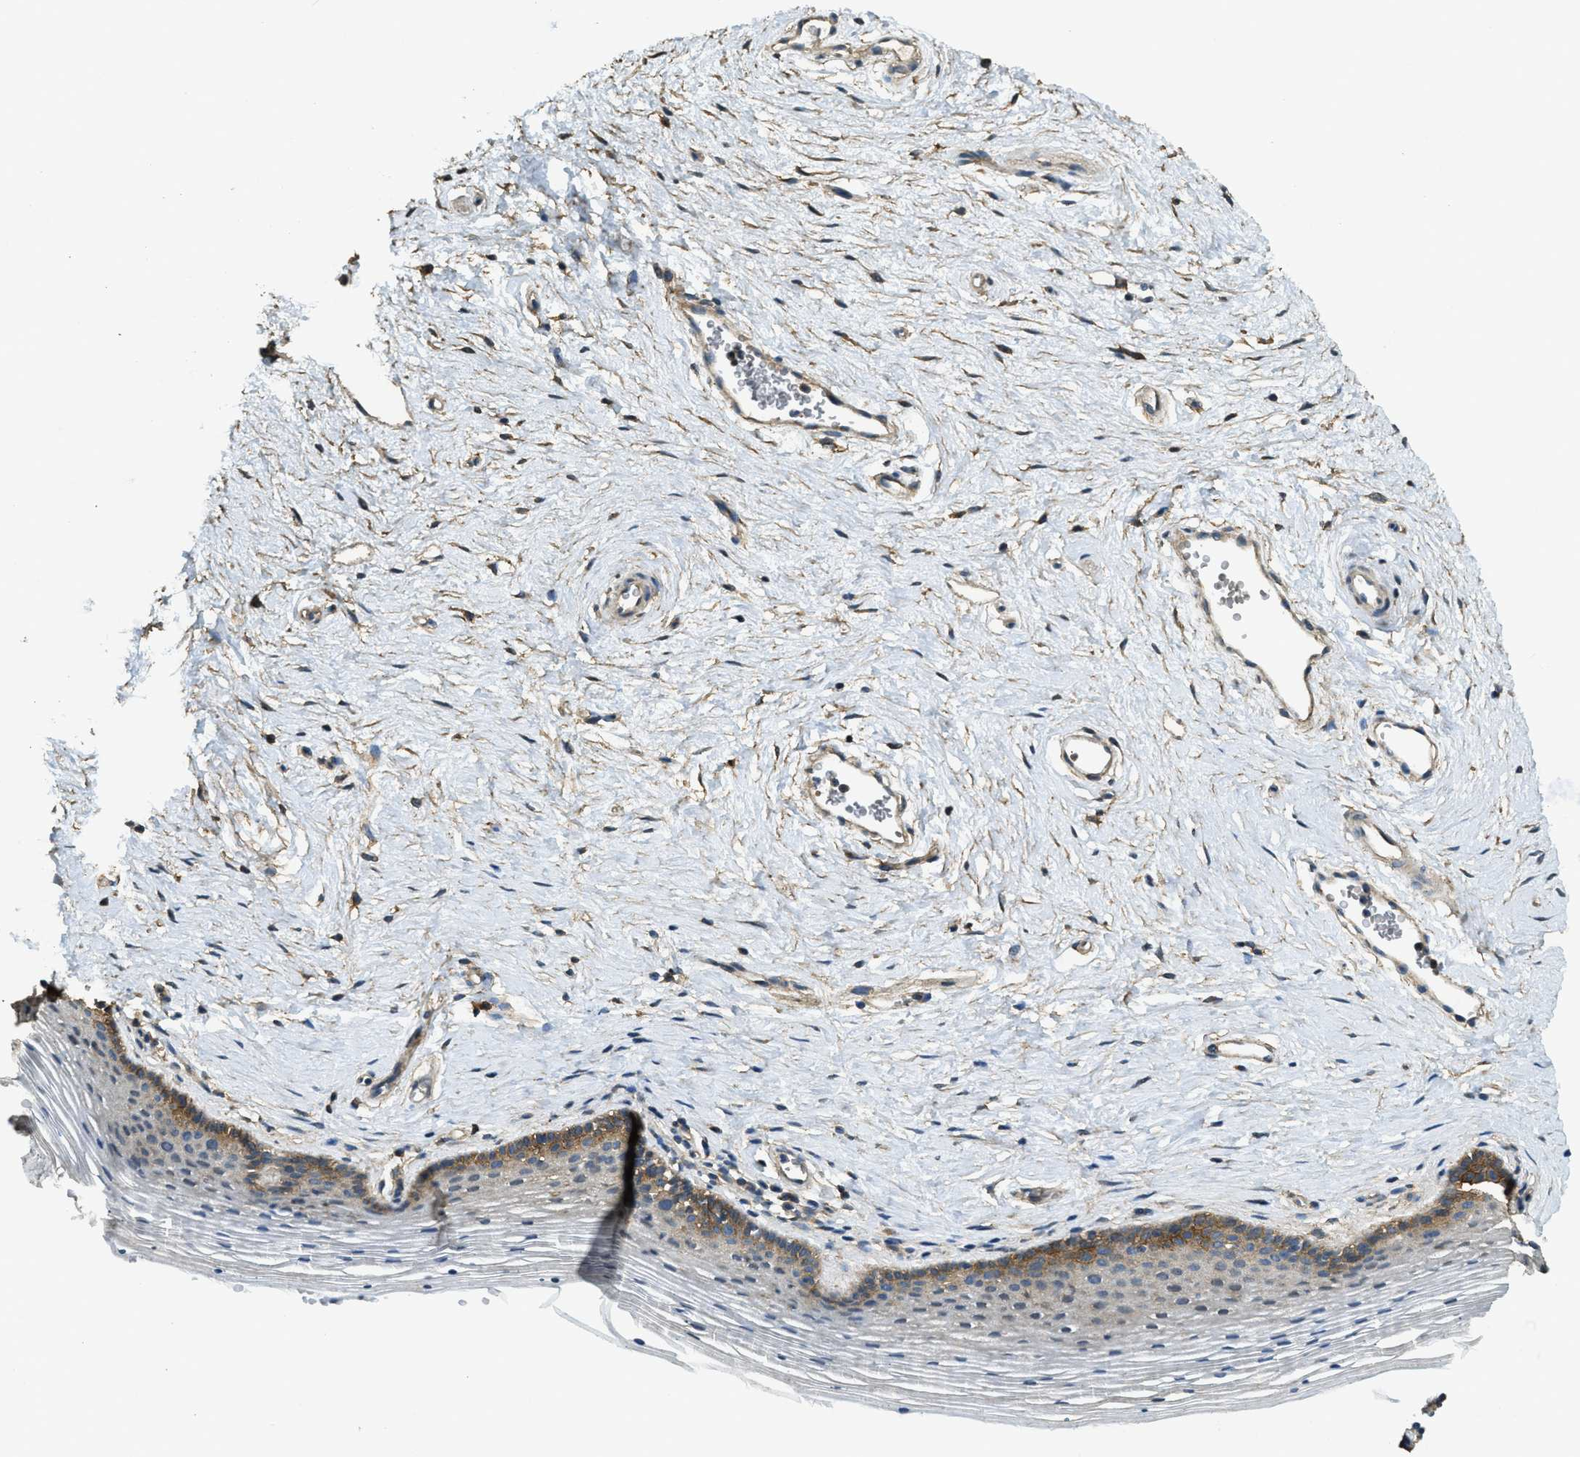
{"staining": {"intensity": "moderate", "quantity": "<25%", "location": "cytoplasmic/membranous"}, "tissue": "vagina", "cell_type": "Squamous epithelial cells", "image_type": "normal", "snomed": [{"axis": "morphology", "description": "Normal tissue, NOS"}, {"axis": "topography", "description": "Vagina"}], "caption": "This is an image of immunohistochemistry staining of unremarkable vagina, which shows moderate positivity in the cytoplasmic/membranous of squamous epithelial cells.", "gene": "CD276", "patient": {"sex": "female", "age": 32}}